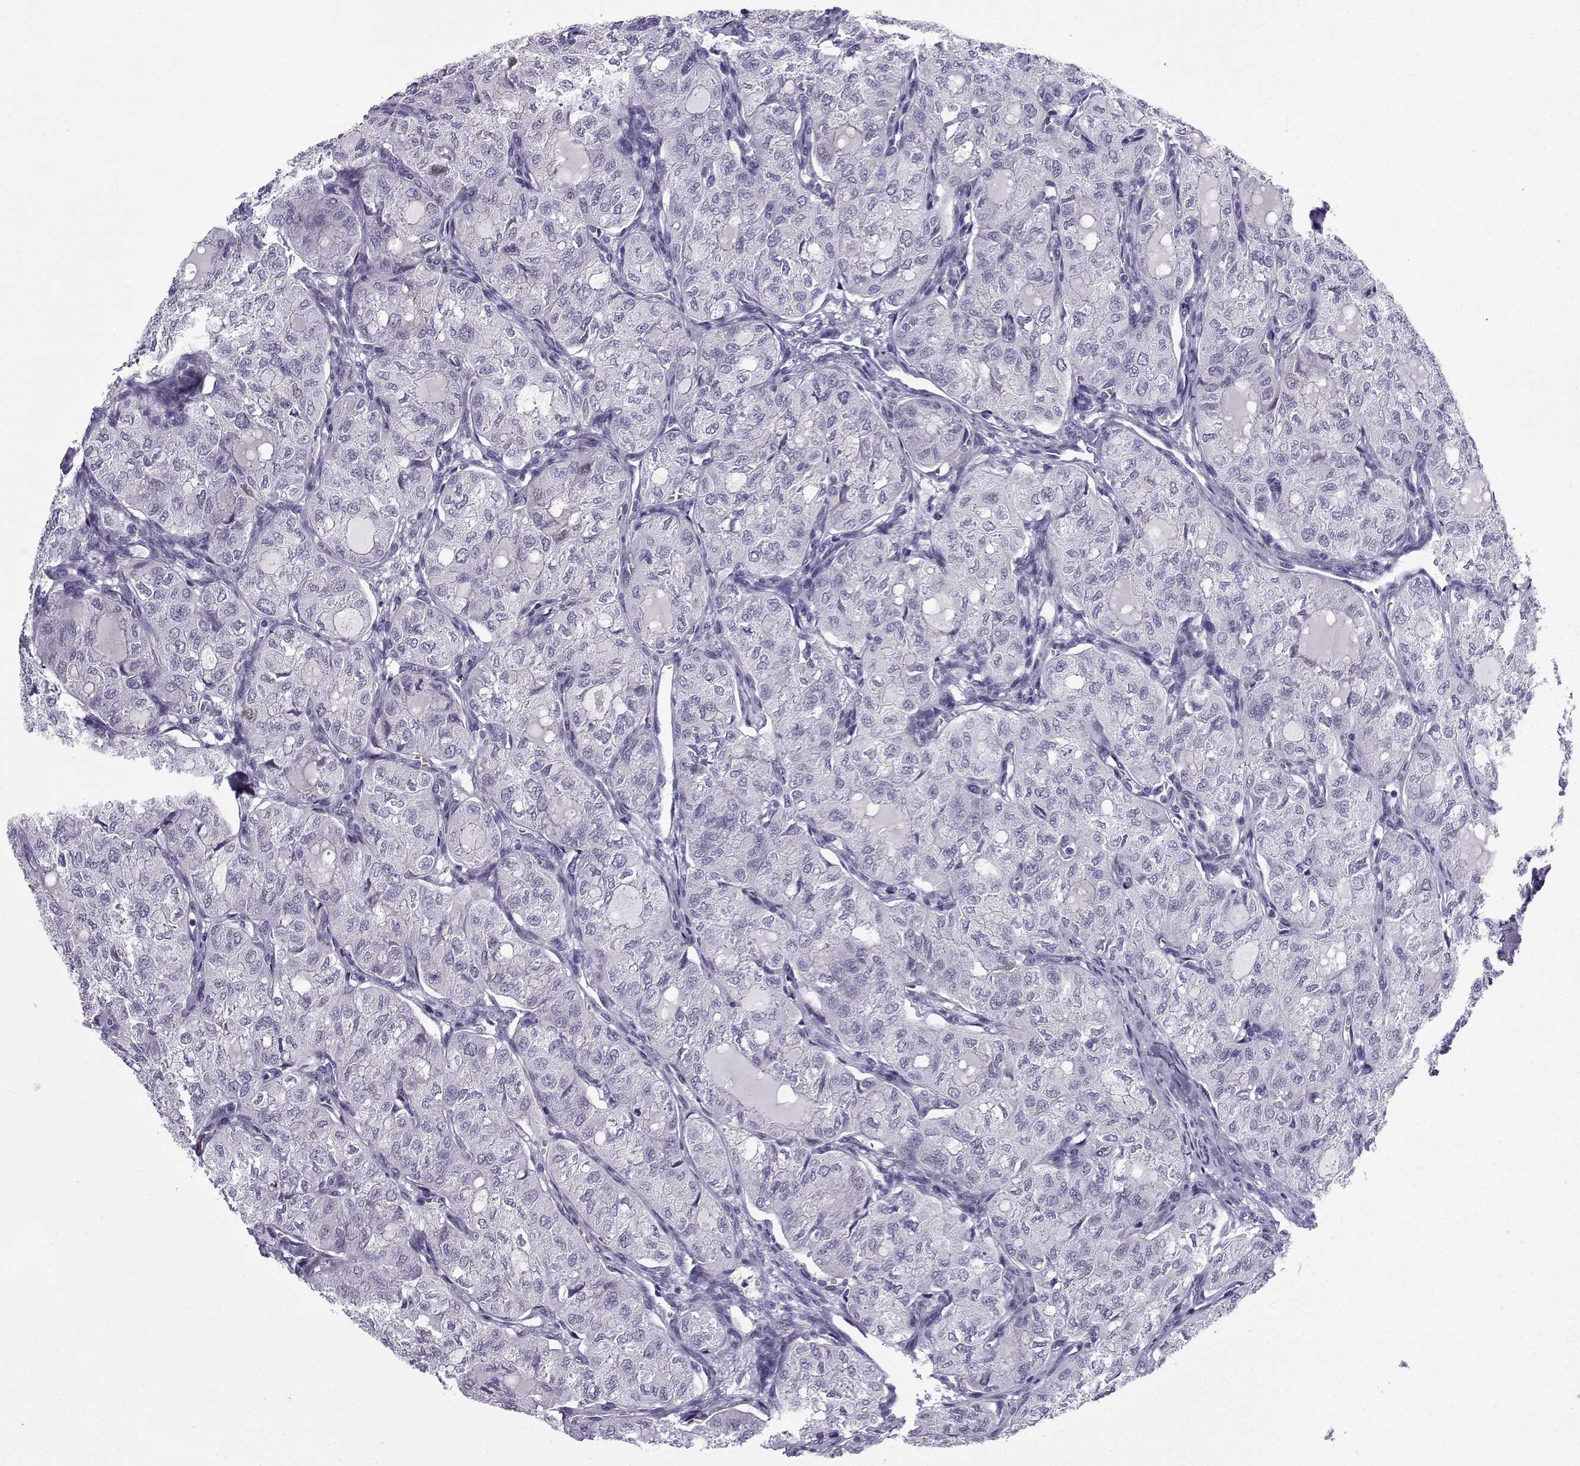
{"staining": {"intensity": "negative", "quantity": "none", "location": "none"}, "tissue": "thyroid cancer", "cell_type": "Tumor cells", "image_type": "cancer", "snomed": [{"axis": "morphology", "description": "Follicular adenoma carcinoma, NOS"}, {"axis": "topography", "description": "Thyroid gland"}], "caption": "Human follicular adenoma carcinoma (thyroid) stained for a protein using IHC shows no expression in tumor cells.", "gene": "ZBTB8B", "patient": {"sex": "male", "age": 75}}